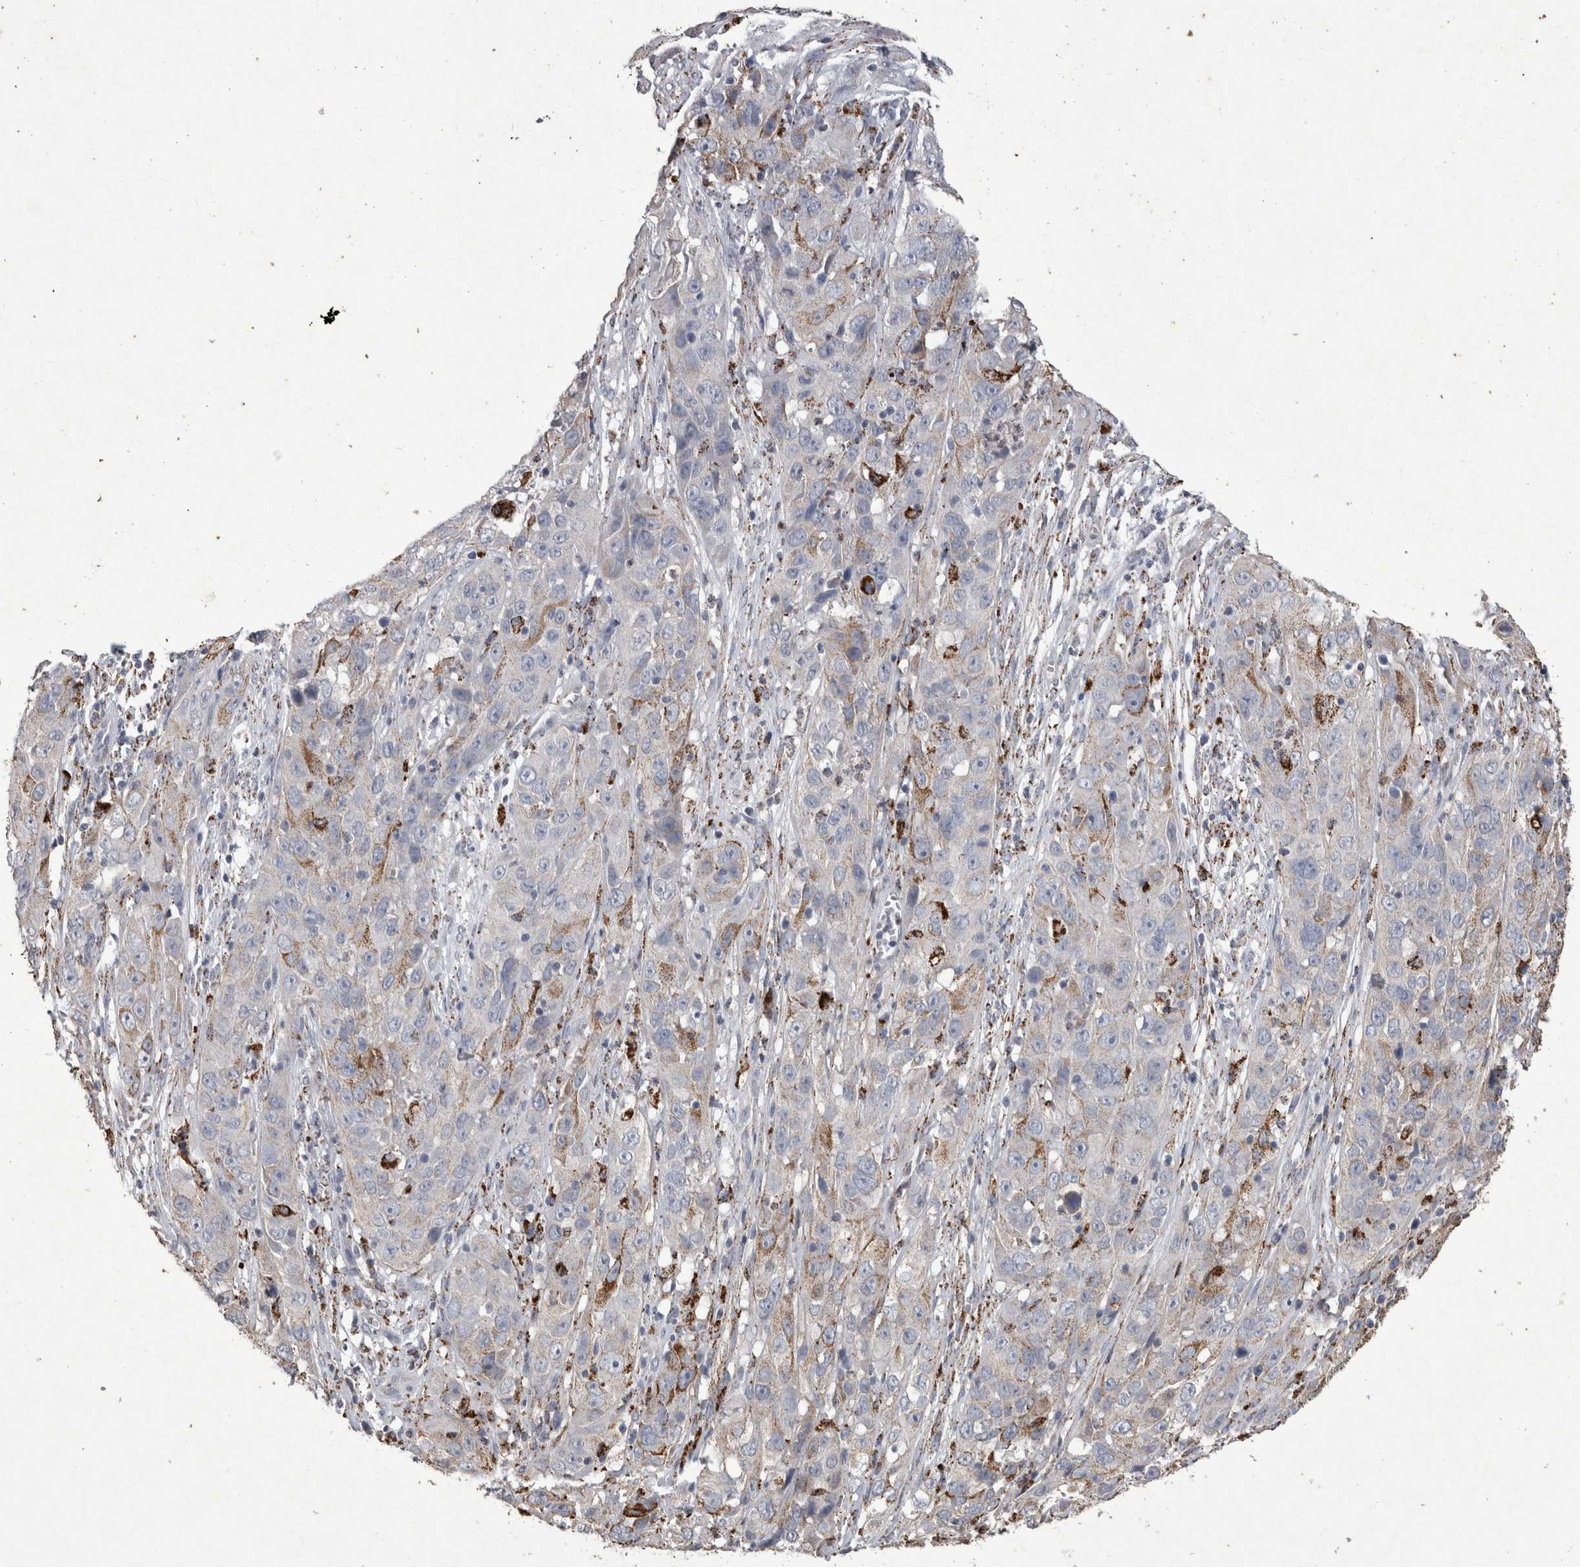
{"staining": {"intensity": "moderate", "quantity": "<25%", "location": "cytoplasmic/membranous"}, "tissue": "cervical cancer", "cell_type": "Tumor cells", "image_type": "cancer", "snomed": [{"axis": "morphology", "description": "Squamous cell carcinoma, NOS"}, {"axis": "topography", "description": "Cervix"}], "caption": "Protein staining by IHC exhibits moderate cytoplasmic/membranous expression in approximately <25% of tumor cells in squamous cell carcinoma (cervical). (DAB (3,3'-diaminobenzidine) IHC with brightfield microscopy, high magnification).", "gene": "DKK3", "patient": {"sex": "female", "age": 32}}